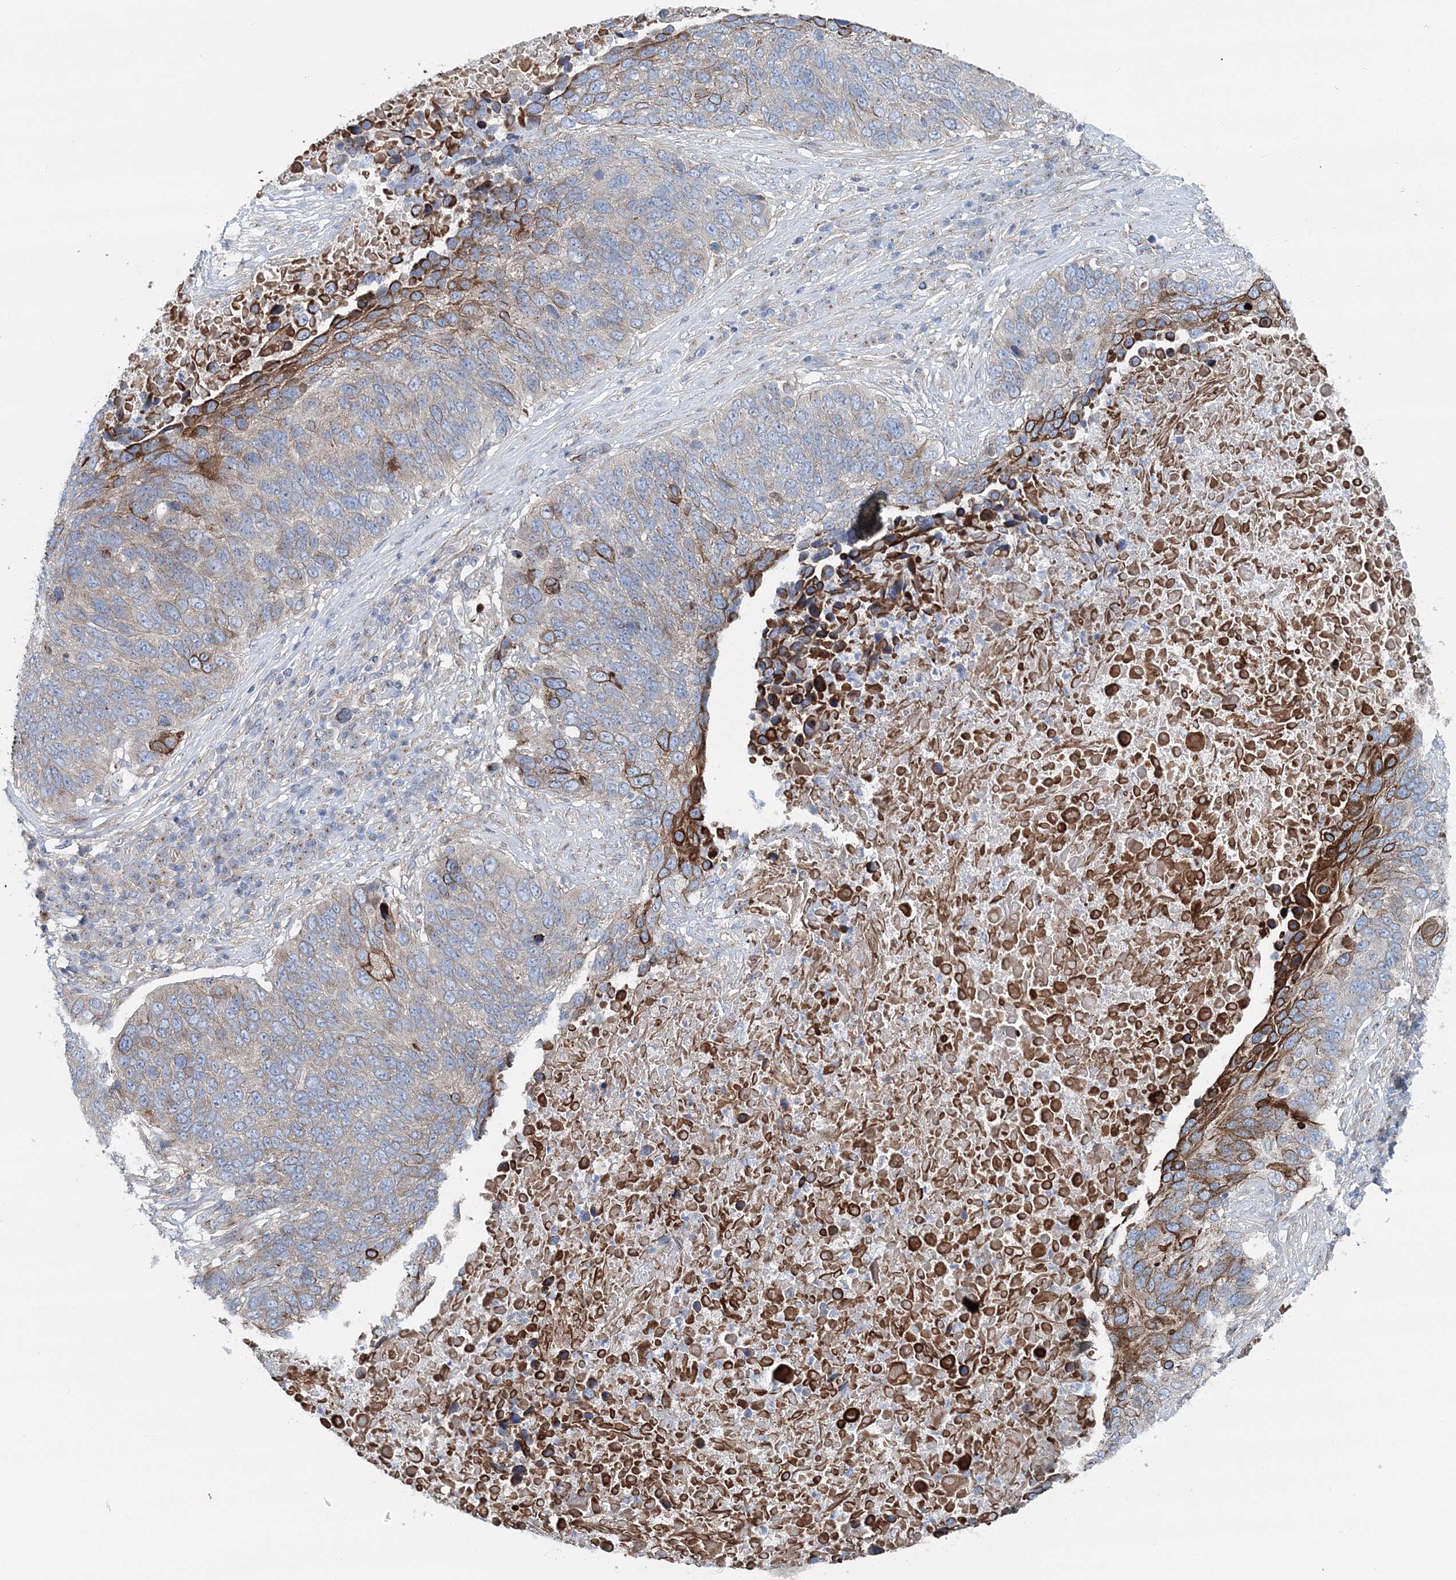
{"staining": {"intensity": "strong", "quantity": "<25%", "location": "cytoplasmic/membranous"}, "tissue": "lung cancer", "cell_type": "Tumor cells", "image_type": "cancer", "snomed": [{"axis": "morphology", "description": "Squamous cell carcinoma, NOS"}, {"axis": "topography", "description": "Lung"}], "caption": "Protein staining demonstrates strong cytoplasmic/membranous positivity in about <25% of tumor cells in squamous cell carcinoma (lung).", "gene": "MPHOSPH9", "patient": {"sex": "male", "age": 66}}